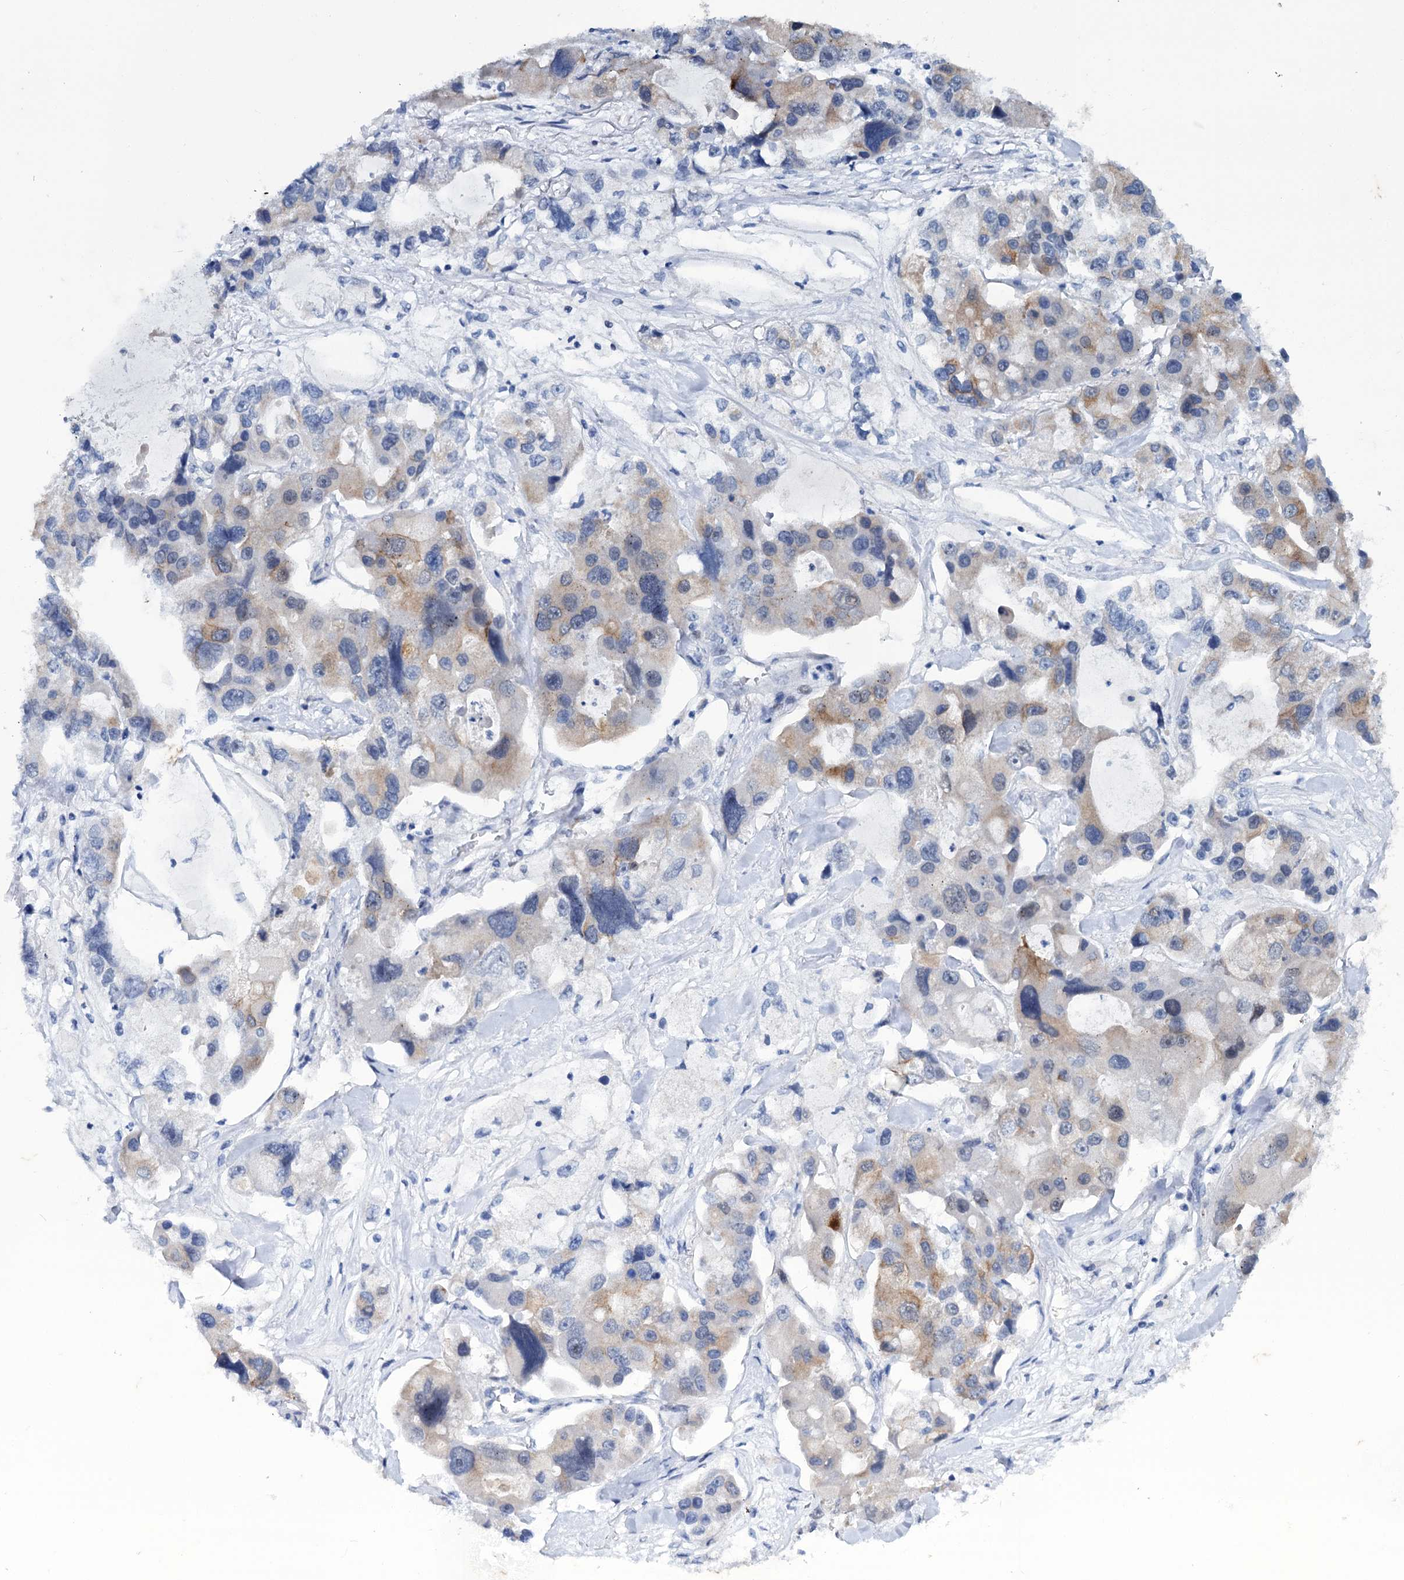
{"staining": {"intensity": "moderate", "quantity": "<25%", "location": "cytoplasmic/membranous"}, "tissue": "lung cancer", "cell_type": "Tumor cells", "image_type": "cancer", "snomed": [{"axis": "morphology", "description": "Adenocarcinoma, NOS"}, {"axis": "topography", "description": "Lung"}], "caption": "Lung adenocarcinoma tissue reveals moderate cytoplasmic/membranous positivity in about <25% of tumor cells (DAB (3,3'-diaminobenzidine) = brown stain, brightfield microscopy at high magnification).", "gene": "MID1IP1", "patient": {"sex": "female", "age": 54}}